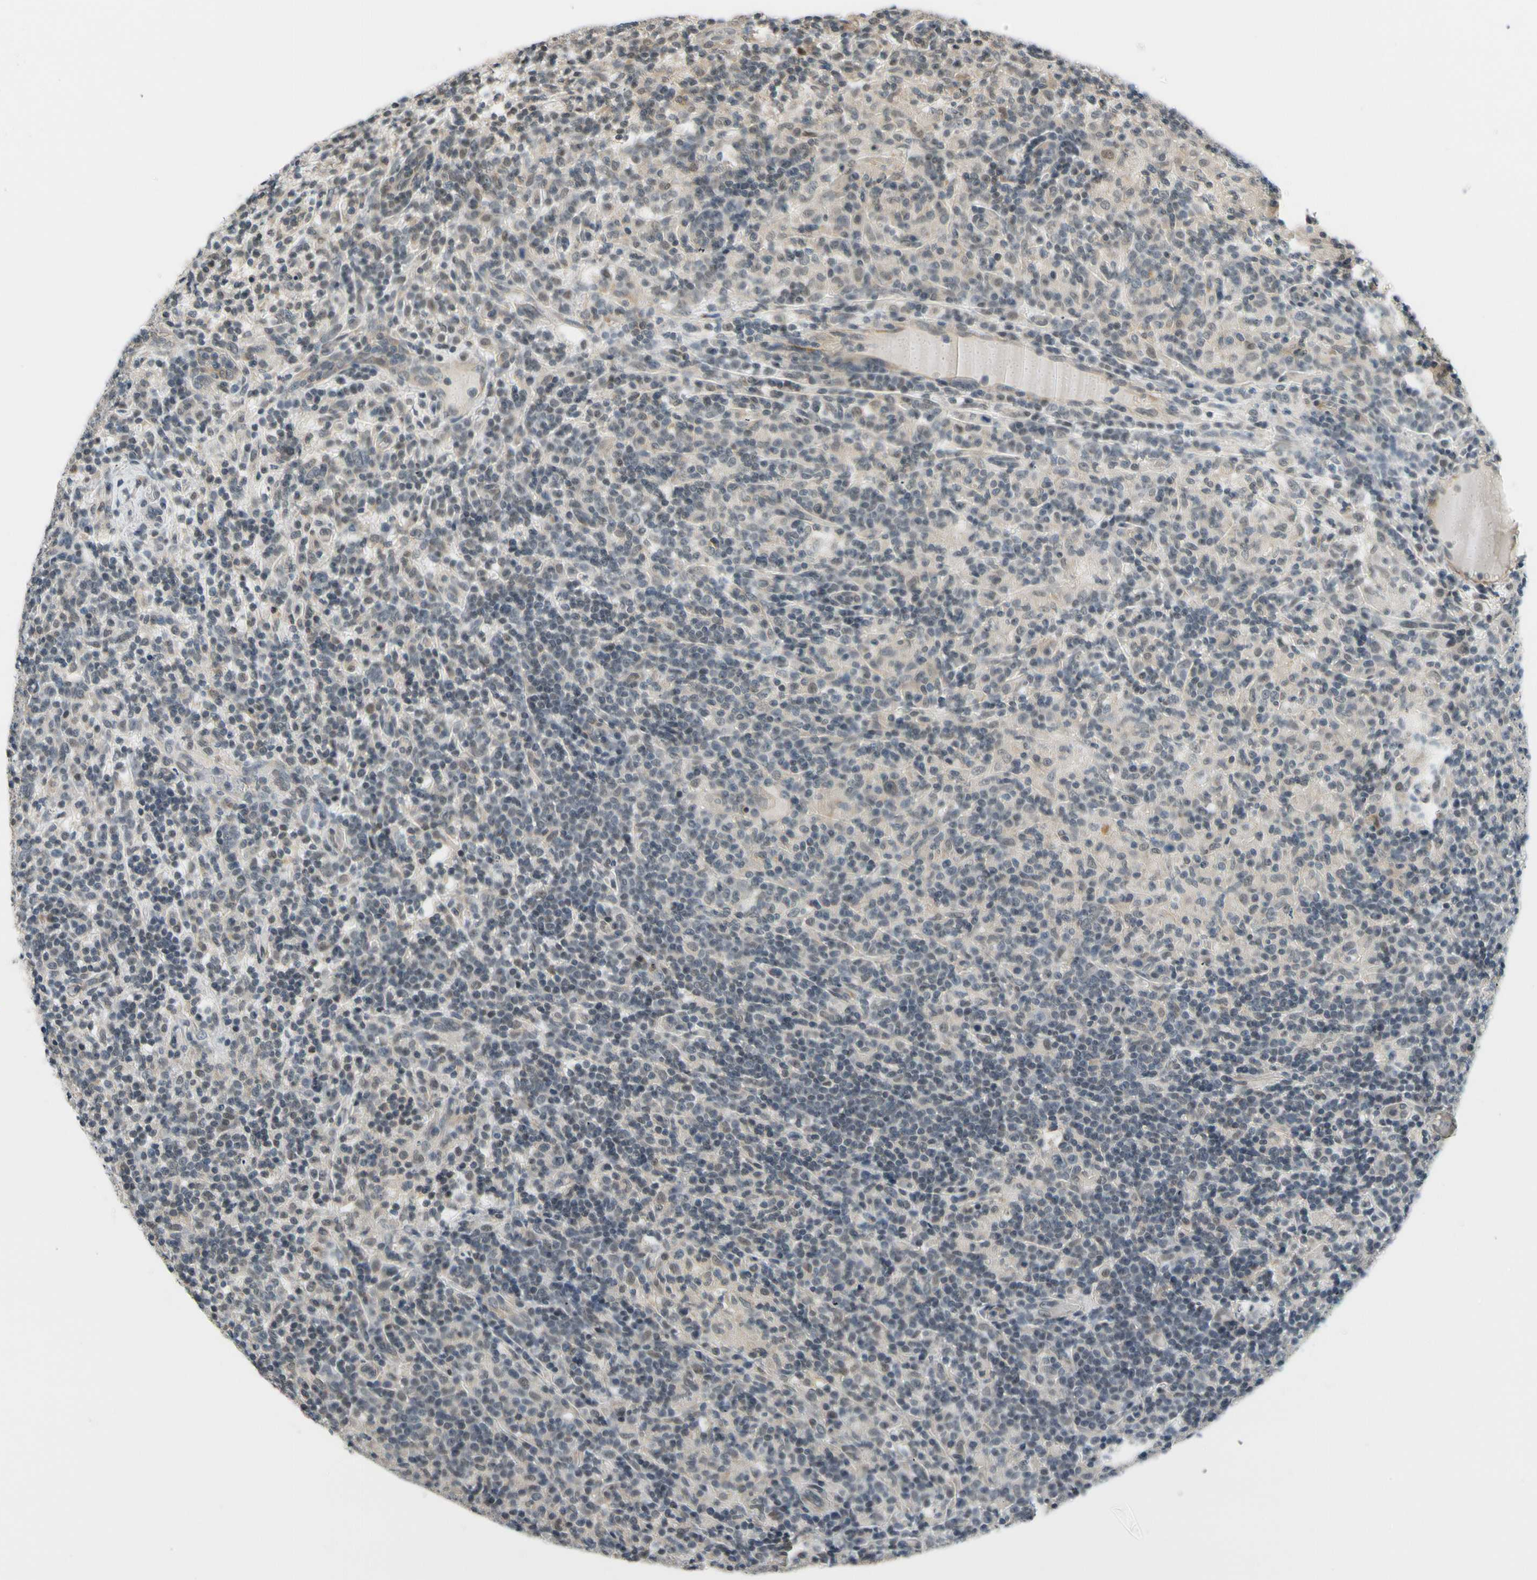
{"staining": {"intensity": "weak", "quantity": "25%-75%", "location": "nuclear"}, "tissue": "lymphoma", "cell_type": "Tumor cells", "image_type": "cancer", "snomed": [{"axis": "morphology", "description": "Hodgkin's disease, NOS"}, {"axis": "topography", "description": "Lymph node"}], "caption": "Tumor cells demonstrate low levels of weak nuclear expression in approximately 25%-75% of cells in lymphoma. Immunohistochemistry (ihc) stains the protein in brown and the nuclei are stained blue.", "gene": "TAF12", "patient": {"sex": "male", "age": 70}}